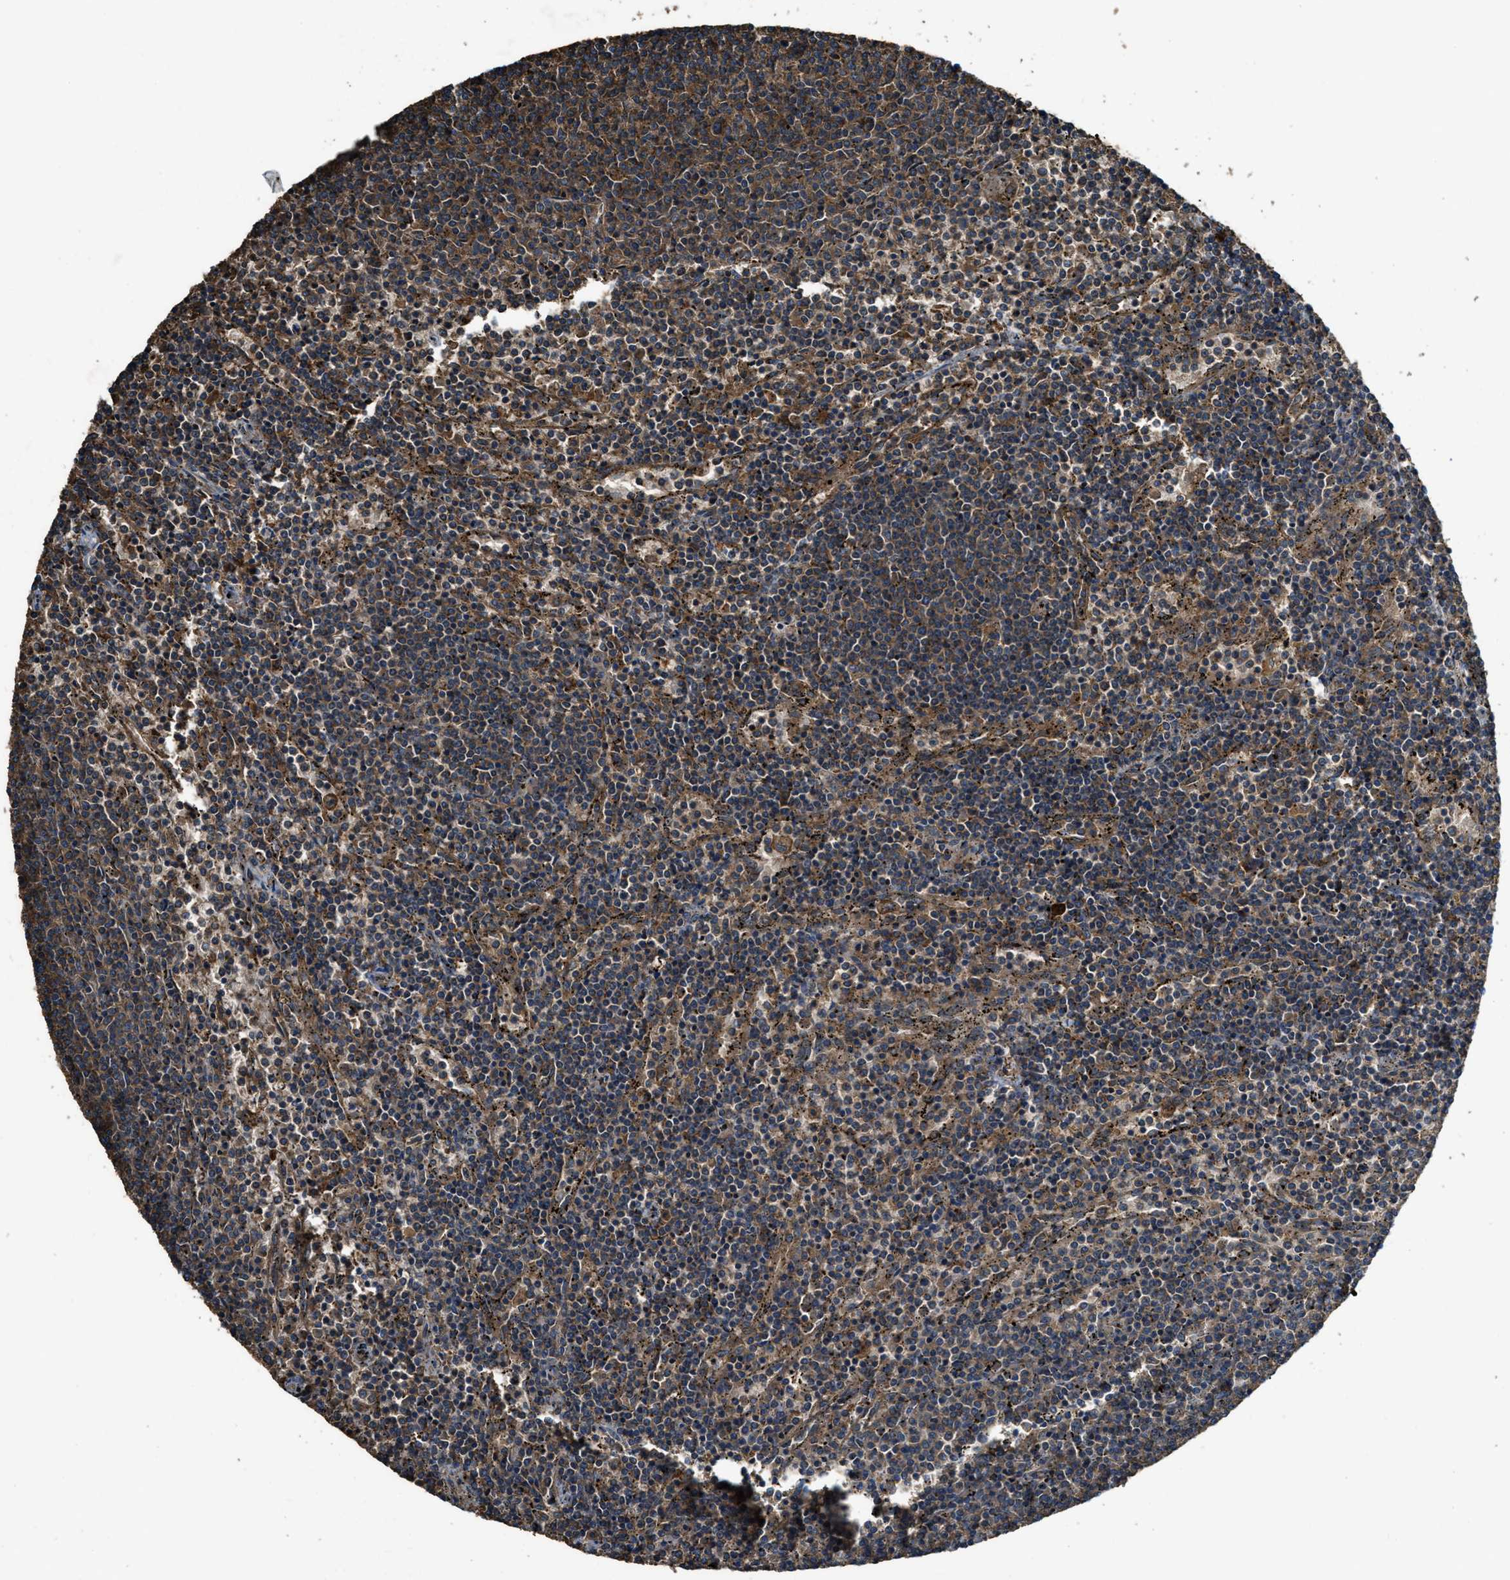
{"staining": {"intensity": "moderate", "quantity": "25%-75%", "location": "cytoplasmic/membranous"}, "tissue": "lymphoma", "cell_type": "Tumor cells", "image_type": "cancer", "snomed": [{"axis": "morphology", "description": "Malignant lymphoma, non-Hodgkin's type, Low grade"}, {"axis": "topography", "description": "Spleen"}], "caption": "Protein expression analysis of human low-grade malignant lymphoma, non-Hodgkin's type reveals moderate cytoplasmic/membranous expression in about 25%-75% of tumor cells.", "gene": "MAP3K8", "patient": {"sex": "female", "age": 50}}